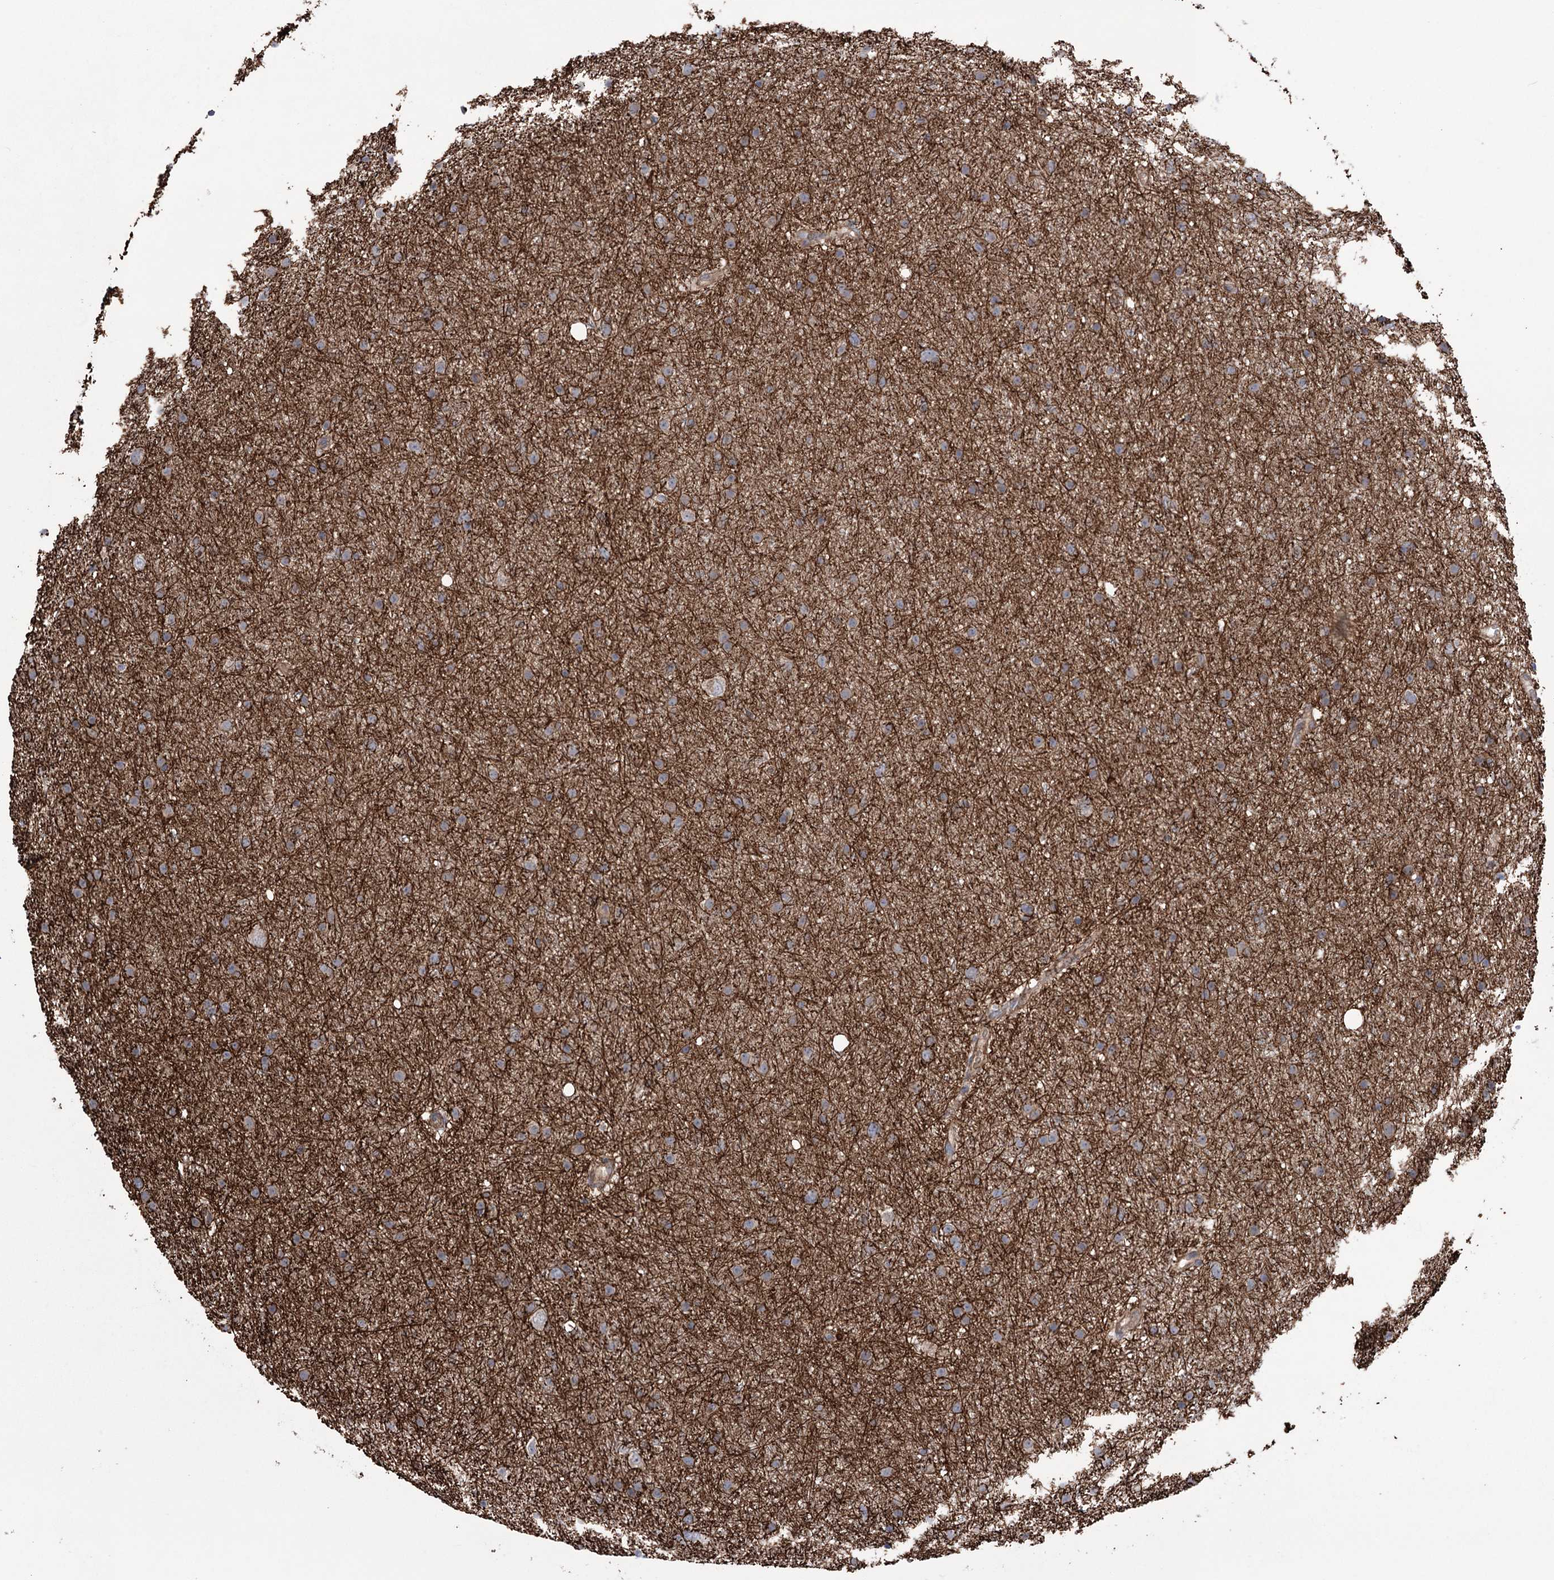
{"staining": {"intensity": "weak", "quantity": "<25%", "location": "cytoplasmic/membranous"}, "tissue": "glioma", "cell_type": "Tumor cells", "image_type": "cancer", "snomed": [{"axis": "morphology", "description": "Glioma, malignant, Low grade"}, {"axis": "topography", "description": "Cerebral cortex"}], "caption": "IHC image of malignant glioma (low-grade) stained for a protein (brown), which exhibits no expression in tumor cells. (DAB IHC visualized using brightfield microscopy, high magnification).", "gene": "TRIM71", "patient": {"sex": "female", "age": 39}}